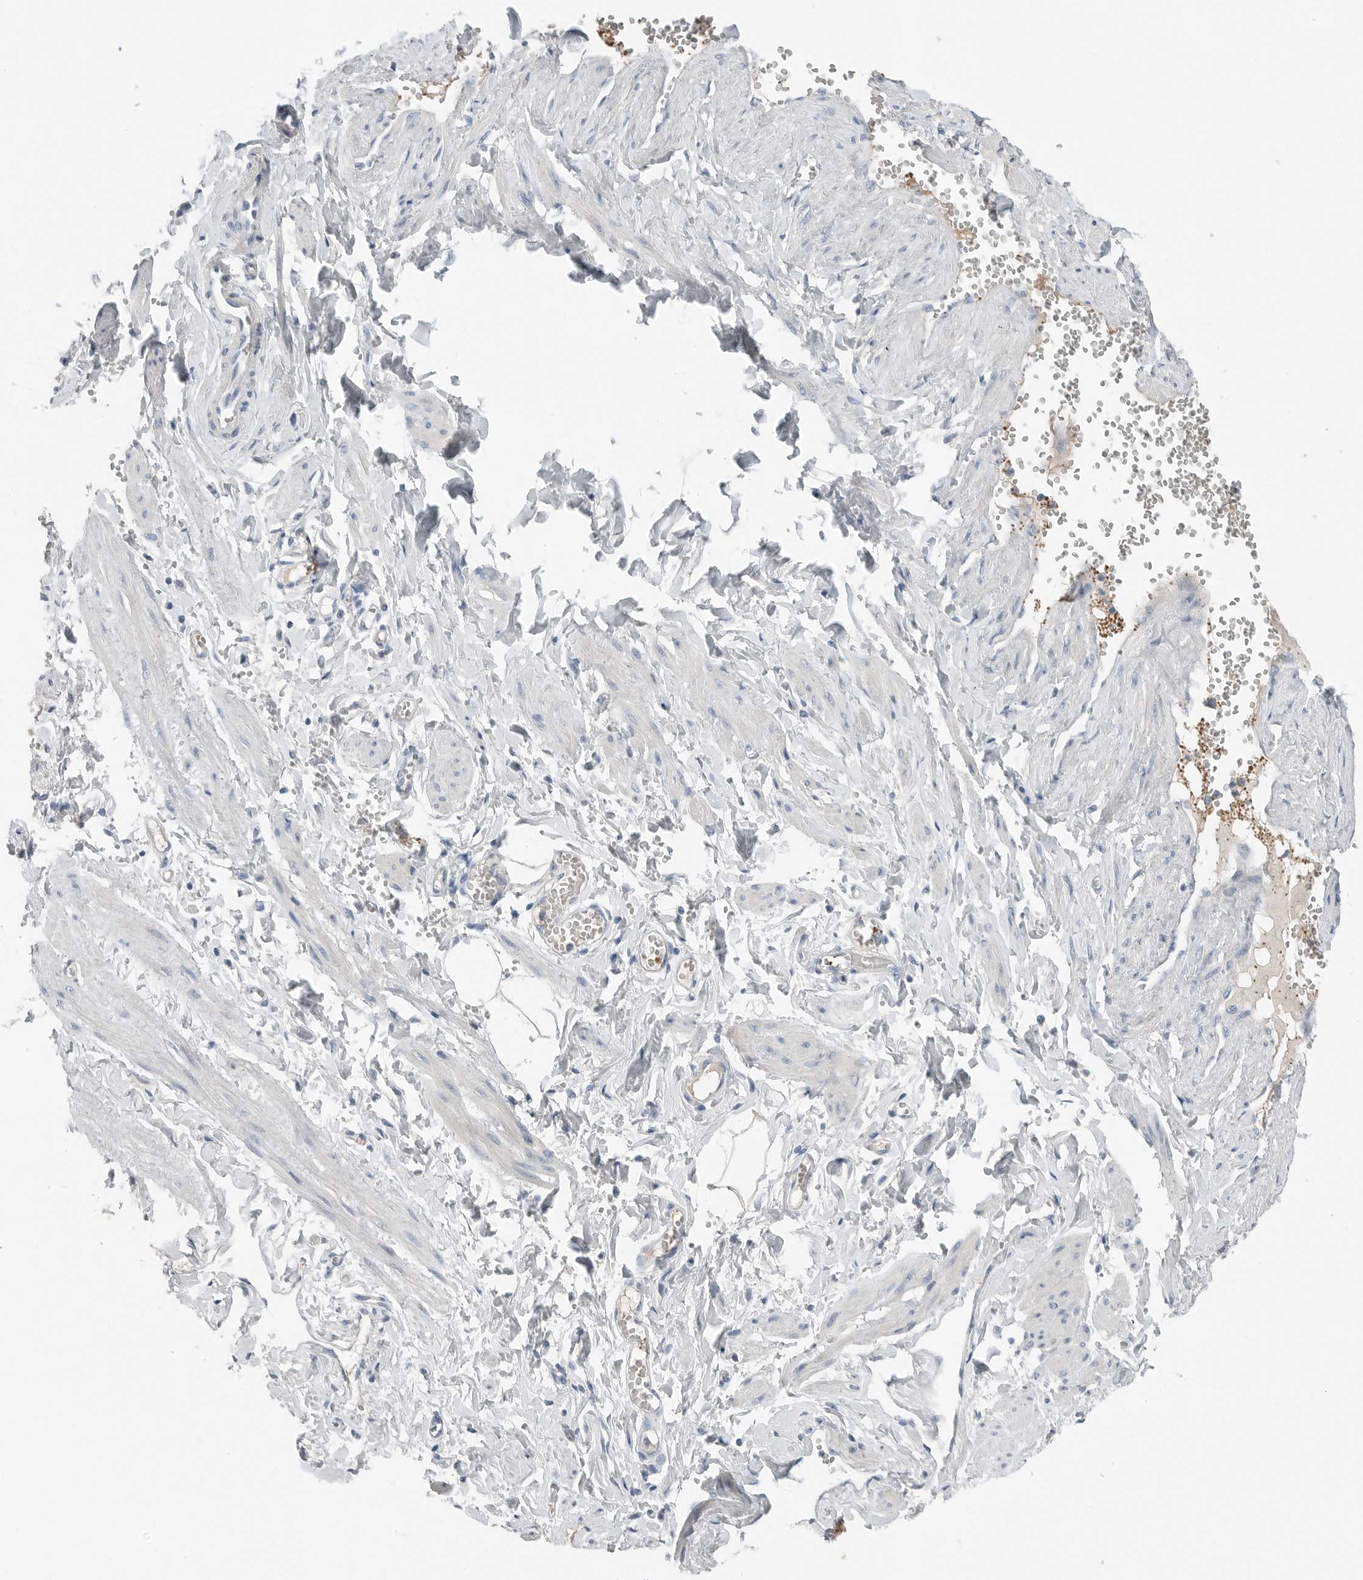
{"staining": {"intensity": "negative", "quantity": "none", "location": "none"}, "tissue": "adipose tissue", "cell_type": "Adipocytes", "image_type": "normal", "snomed": [{"axis": "morphology", "description": "Normal tissue, NOS"}, {"axis": "topography", "description": "Vascular tissue"}, {"axis": "topography", "description": "Fallopian tube"}, {"axis": "topography", "description": "Ovary"}], "caption": "A high-resolution image shows immunohistochemistry (IHC) staining of benign adipose tissue, which shows no significant positivity in adipocytes. (DAB immunohistochemistry (IHC), high magnification).", "gene": "SERPINB7", "patient": {"sex": "female", "age": 67}}